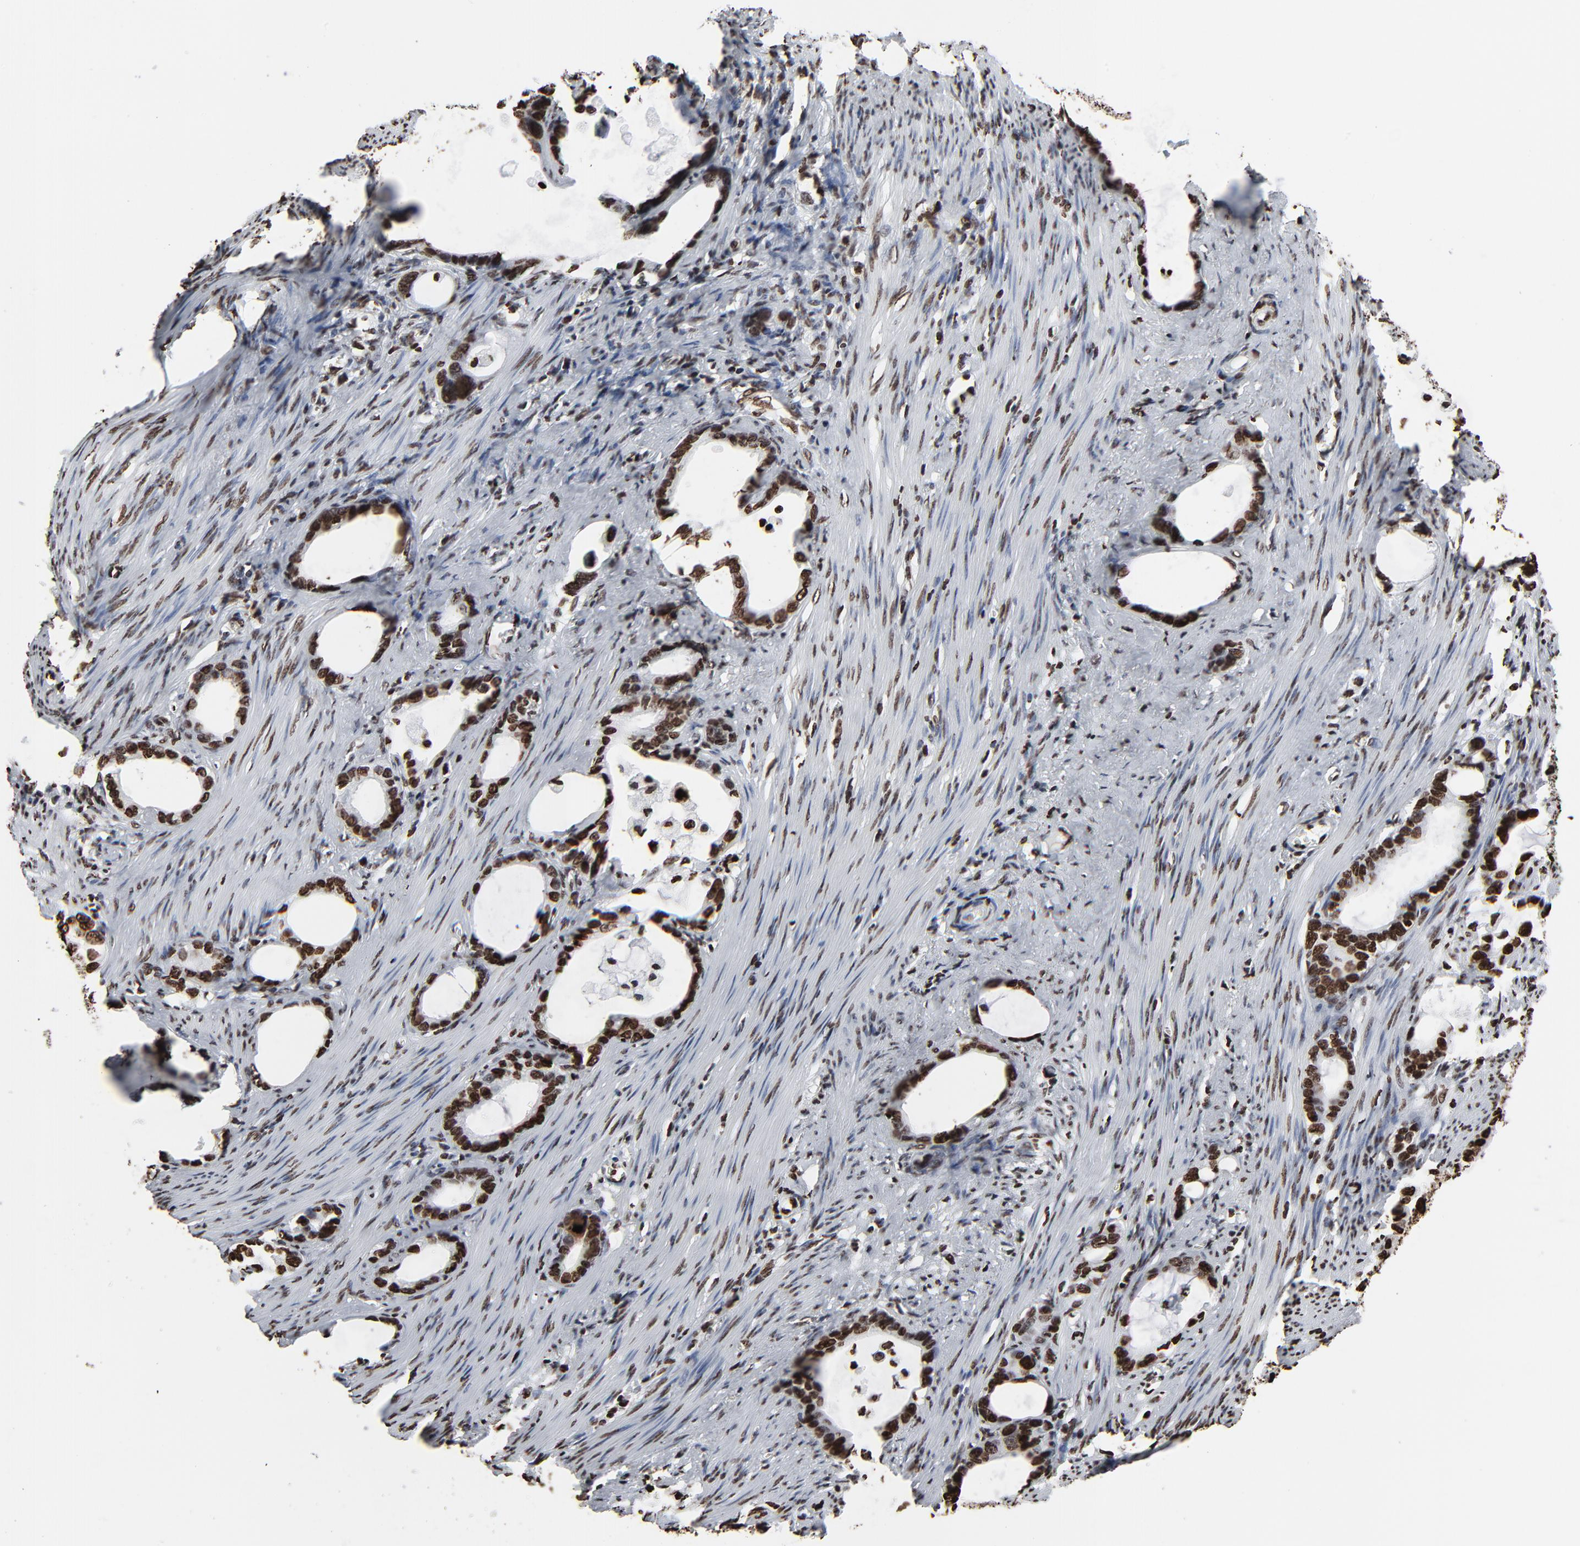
{"staining": {"intensity": "strong", "quantity": ">75%", "location": "nuclear"}, "tissue": "stomach cancer", "cell_type": "Tumor cells", "image_type": "cancer", "snomed": [{"axis": "morphology", "description": "Adenocarcinoma, NOS"}, {"axis": "topography", "description": "Stomach"}], "caption": "Human stomach adenocarcinoma stained with a brown dye reveals strong nuclear positive expression in about >75% of tumor cells.", "gene": "H3-4", "patient": {"sex": "female", "age": 75}}